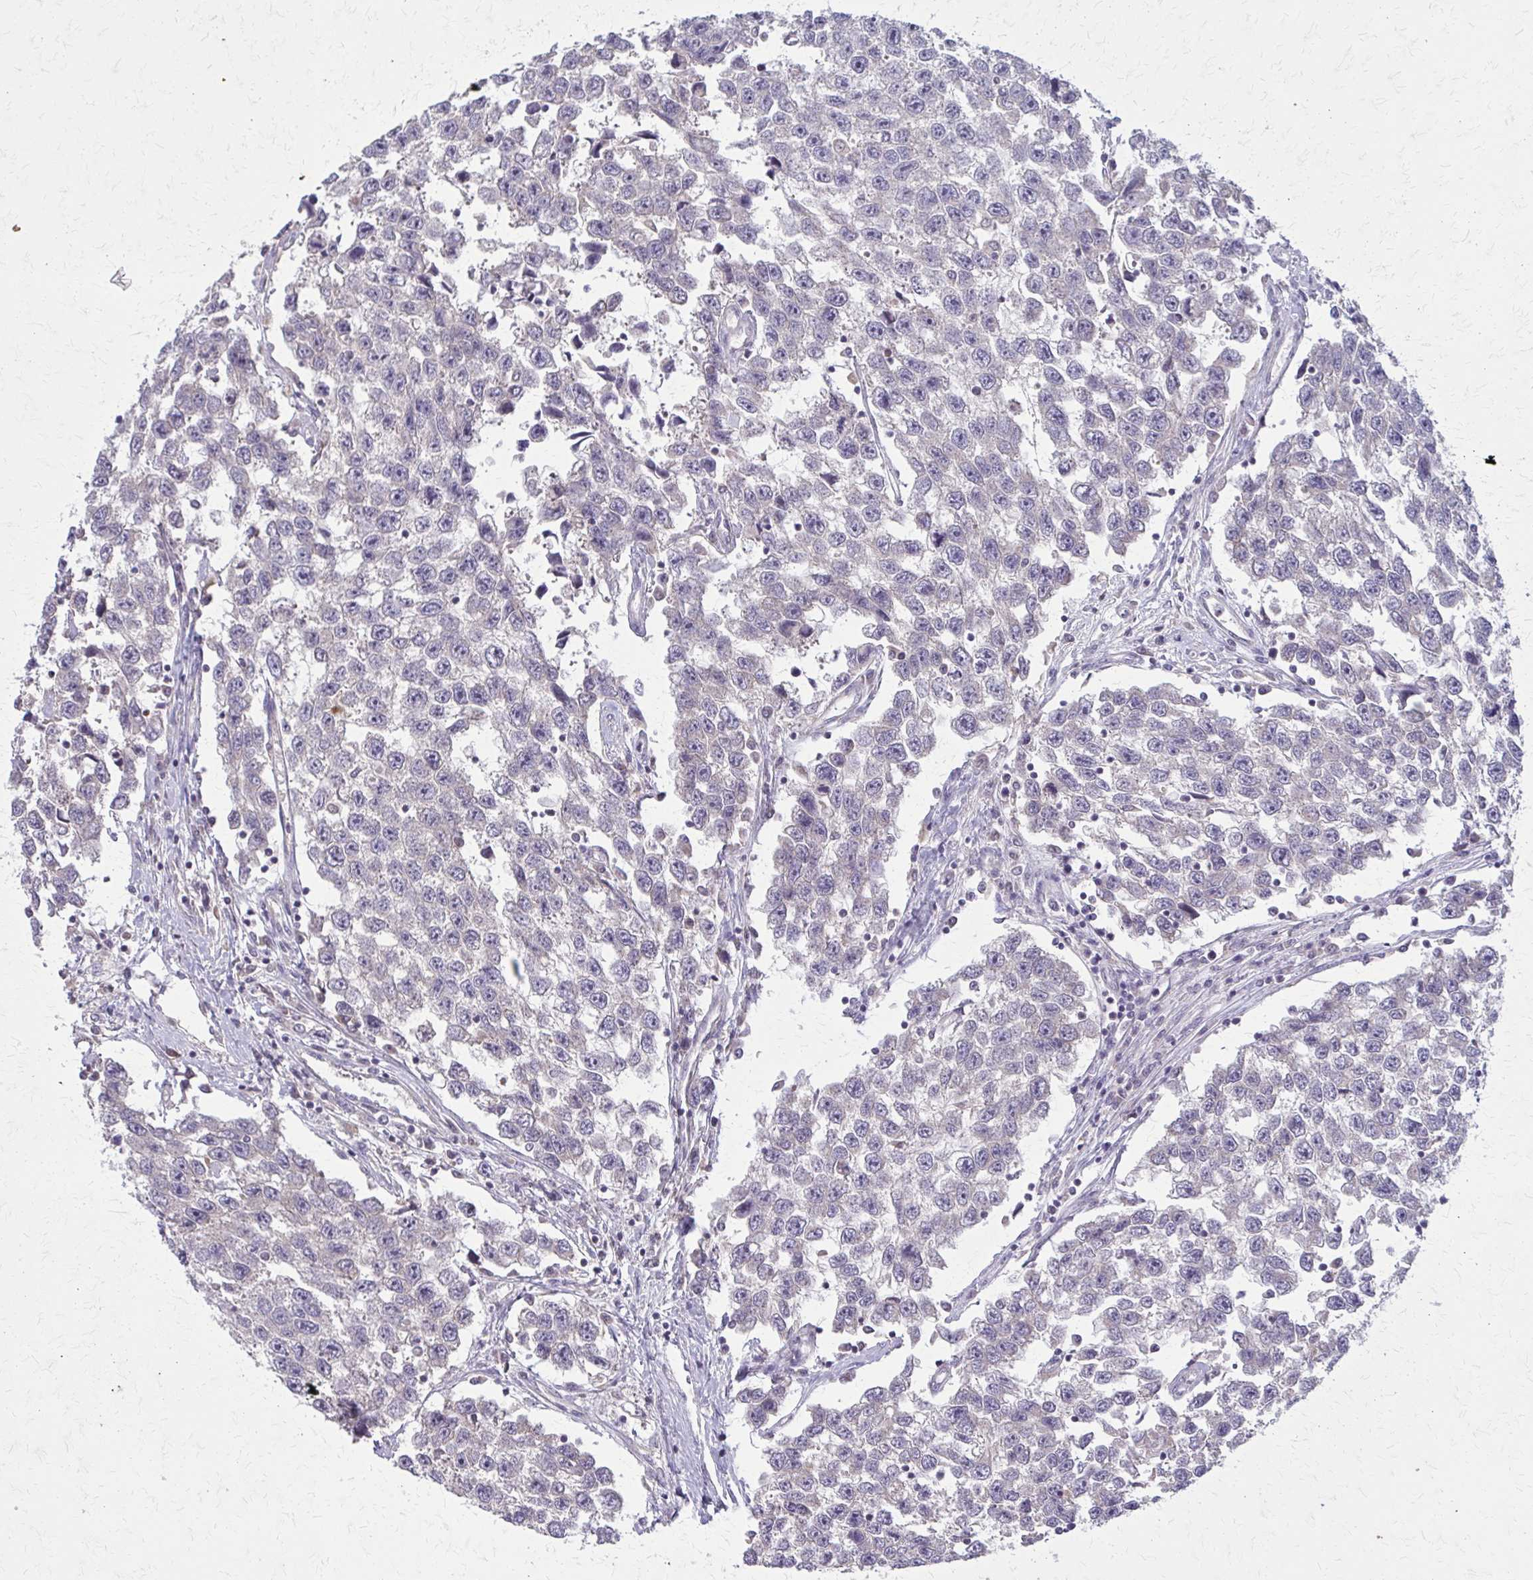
{"staining": {"intensity": "weak", "quantity": "25%-75%", "location": "cytoplasmic/membranous"}, "tissue": "testis cancer", "cell_type": "Tumor cells", "image_type": "cancer", "snomed": [{"axis": "morphology", "description": "Seminoma, NOS"}, {"axis": "topography", "description": "Testis"}], "caption": "Immunohistochemical staining of human seminoma (testis) displays low levels of weak cytoplasmic/membranous protein expression in approximately 25%-75% of tumor cells.", "gene": "NRBF2", "patient": {"sex": "male", "age": 33}}